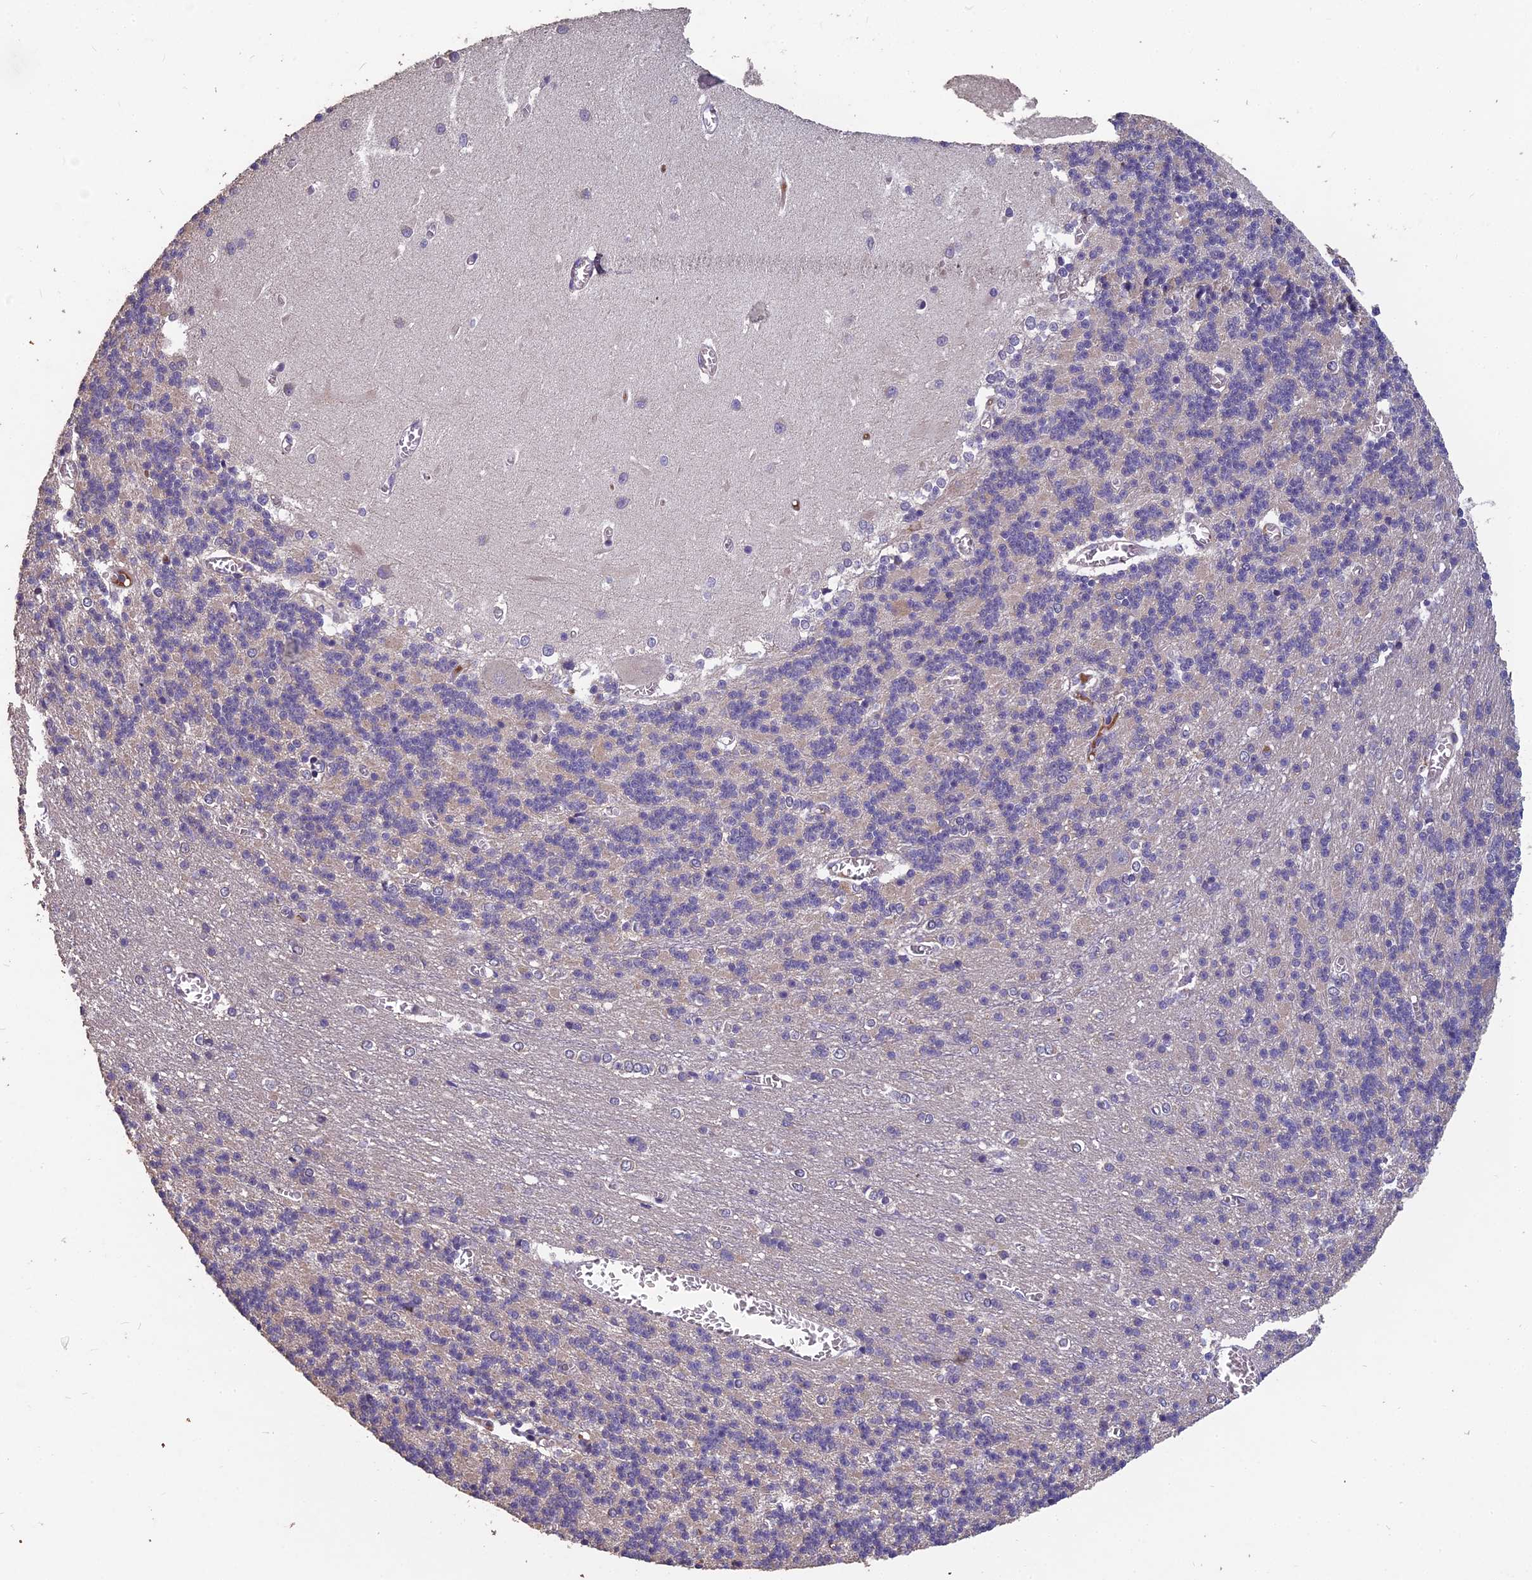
{"staining": {"intensity": "negative", "quantity": "none", "location": "none"}, "tissue": "cerebellum", "cell_type": "Cells in granular layer", "image_type": "normal", "snomed": [{"axis": "morphology", "description": "Normal tissue, NOS"}, {"axis": "topography", "description": "Cerebellum"}], "caption": "The photomicrograph demonstrates no staining of cells in granular layer in normal cerebellum.", "gene": "CEACAM16", "patient": {"sex": "male", "age": 37}}